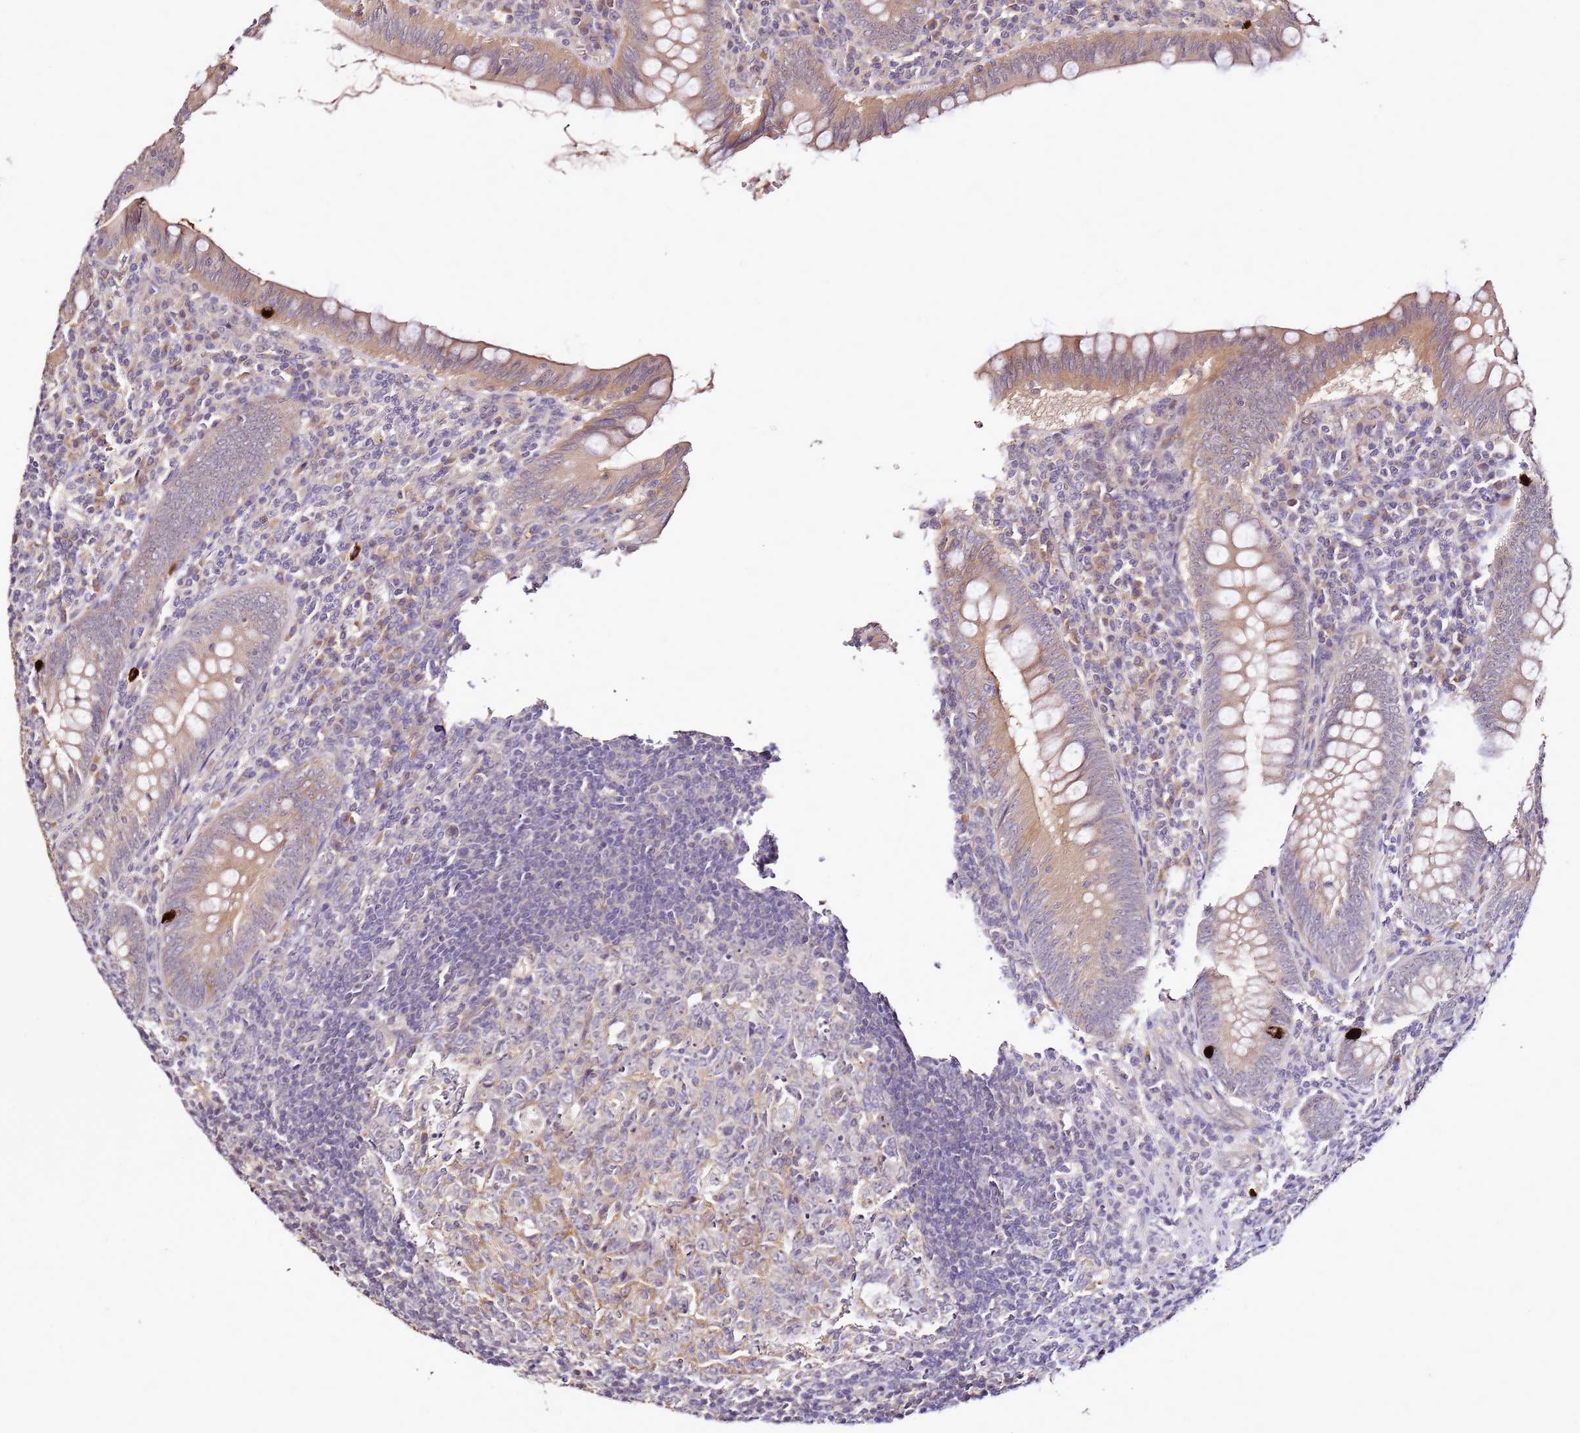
{"staining": {"intensity": "moderate", "quantity": ">75%", "location": "cytoplasmic/membranous,nuclear"}, "tissue": "appendix", "cell_type": "Glandular cells", "image_type": "normal", "snomed": [{"axis": "morphology", "description": "Normal tissue, NOS"}, {"axis": "topography", "description": "Appendix"}], "caption": "DAB immunohistochemical staining of benign appendix displays moderate cytoplasmic/membranous,nuclear protein expression in approximately >75% of glandular cells.", "gene": "DDX27", "patient": {"sex": "male", "age": 14}}